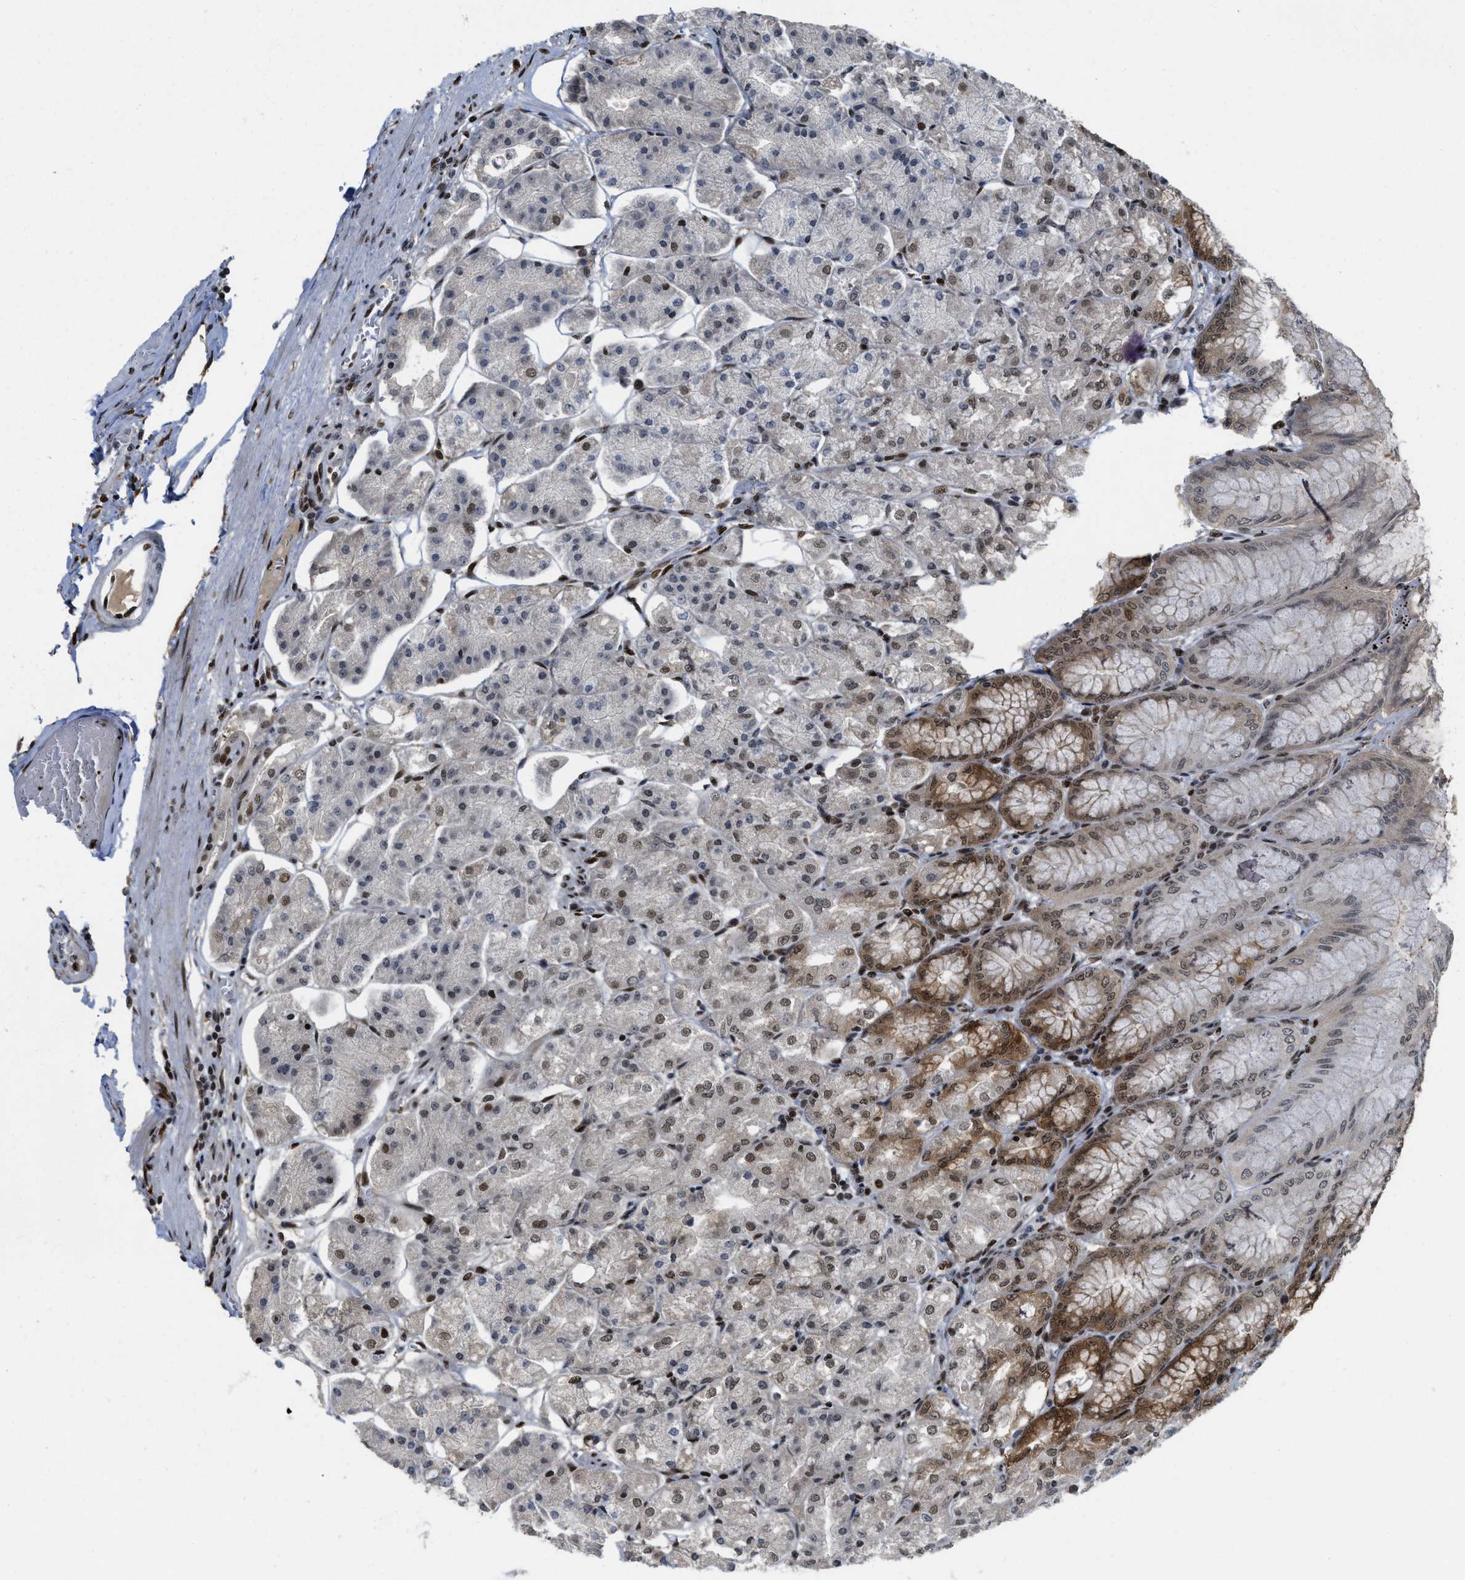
{"staining": {"intensity": "strong", "quantity": "25%-75%", "location": "cytoplasmic/membranous,nuclear"}, "tissue": "stomach", "cell_type": "Glandular cells", "image_type": "normal", "snomed": [{"axis": "morphology", "description": "Normal tissue, NOS"}, {"axis": "topography", "description": "Stomach, lower"}], "caption": "Brown immunohistochemical staining in unremarkable human stomach reveals strong cytoplasmic/membranous,nuclear staining in approximately 25%-75% of glandular cells.", "gene": "RFX5", "patient": {"sex": "male", "age": 71}}